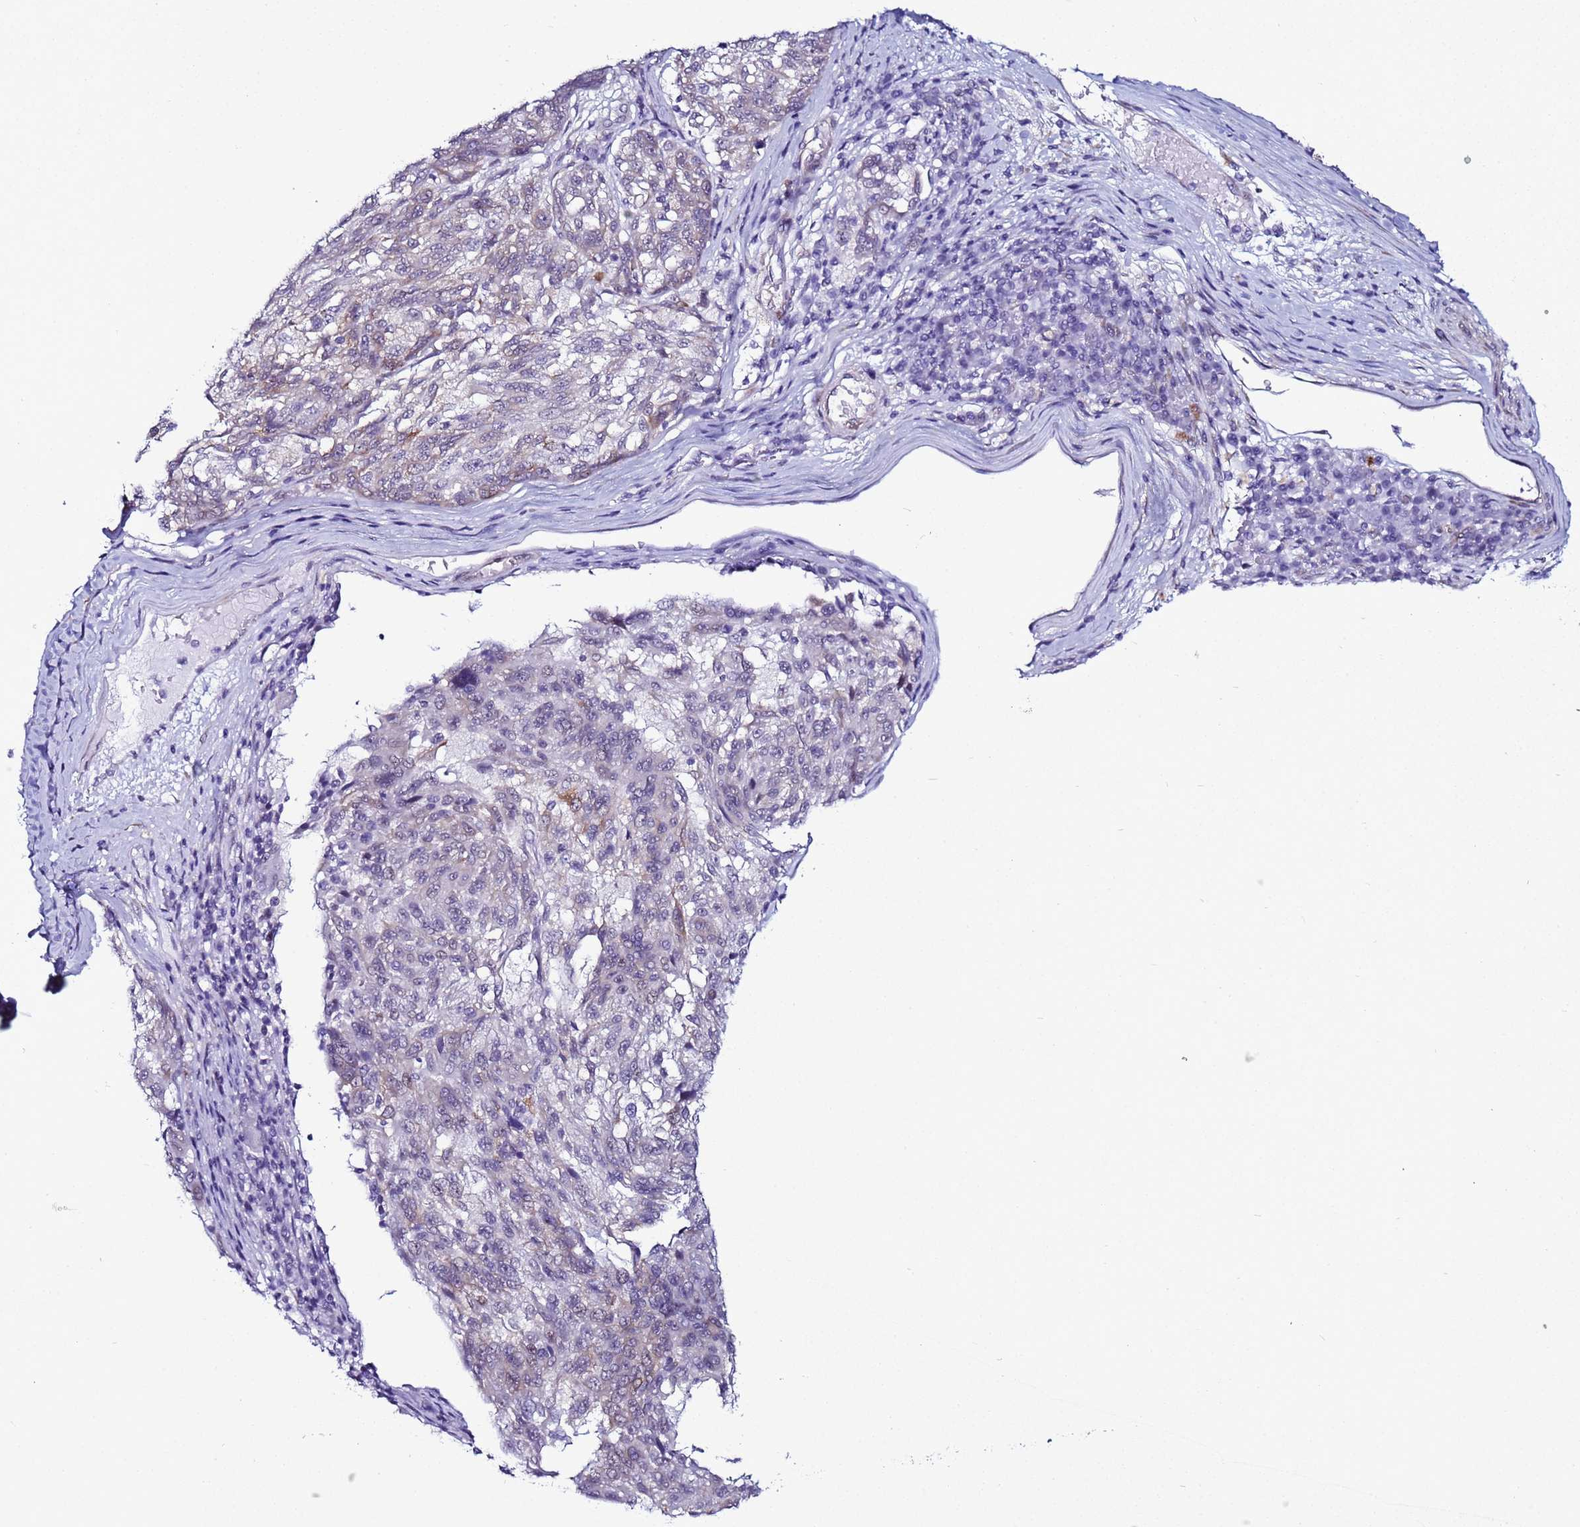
{"staining": {"intensity": "weak", "quantity": "<25%", "location": "cytoplasmic/membranous"}, "tissue": "melanoma", "cell_type": "Tumor cells", "image_type": "cancer", "snomed": [{"axis": "morphology", "description": "Malignant melanoma, NOS"}, {"axis": "topography", "description": "Skin"}], "caption": "Micrograph shows no significant protein staining in tumor cells of melanoma.", "gene": "LRRC10B", "patient": {"sex": "male", "age": 53}}